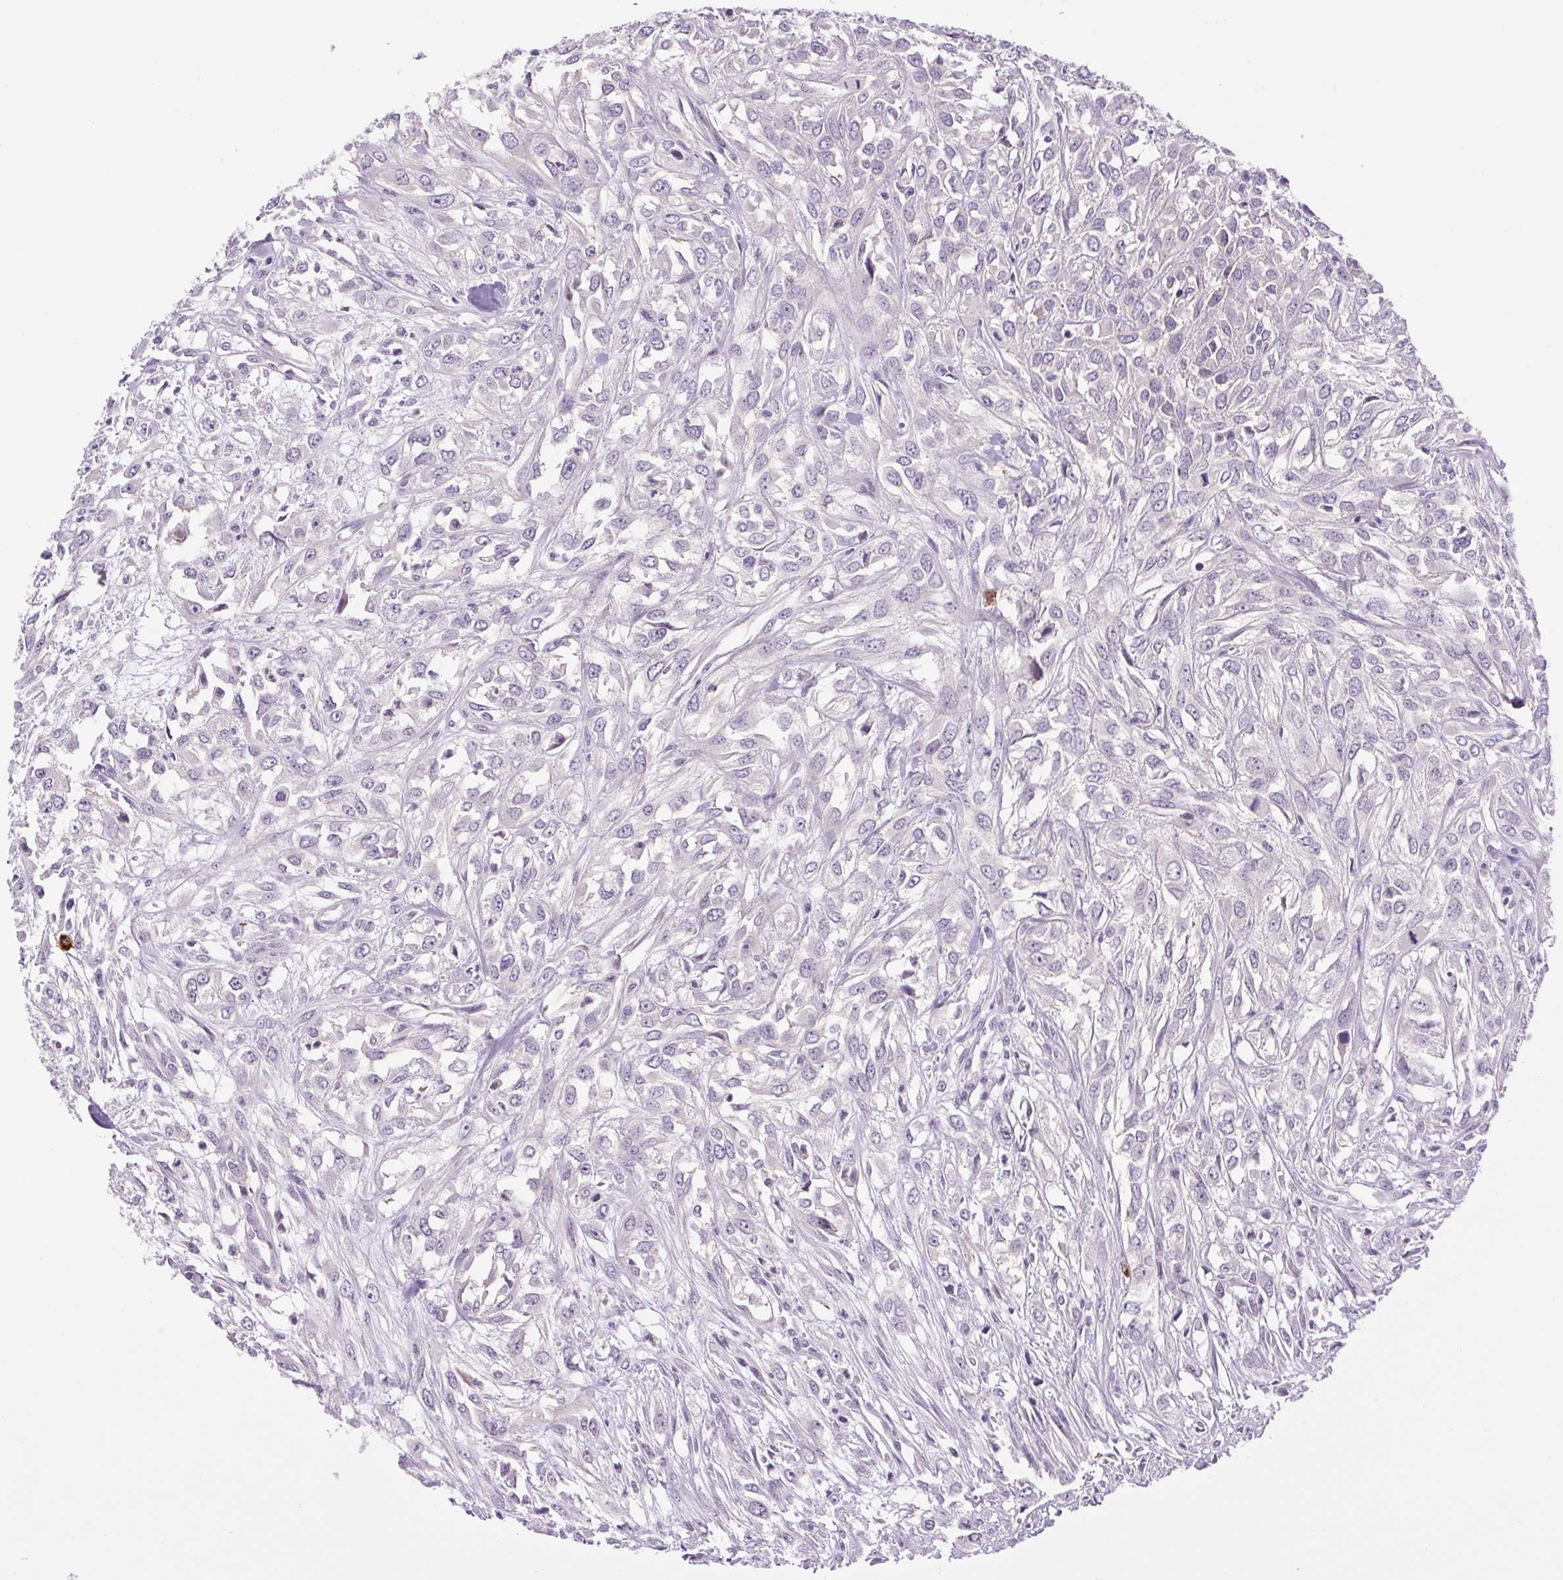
{"staining": {"intensity": "negative", "quantity": "none", "location": "none"}, "tissue": "urothelial cancer", "cell_type": "Tumor cells", "image_type": "cancer", "snomed": [{"axis": "morphology", "description": "Urothelial carcinoma, High grade"}, {"axis": "topography", "description": "Urinary bladder"}], "caption": "Tumor cells show no significant protein staining in high-grade urothelial carcinoma.", "gene": "FAM177B", "patient": {"sex": "male", "age": 67}}